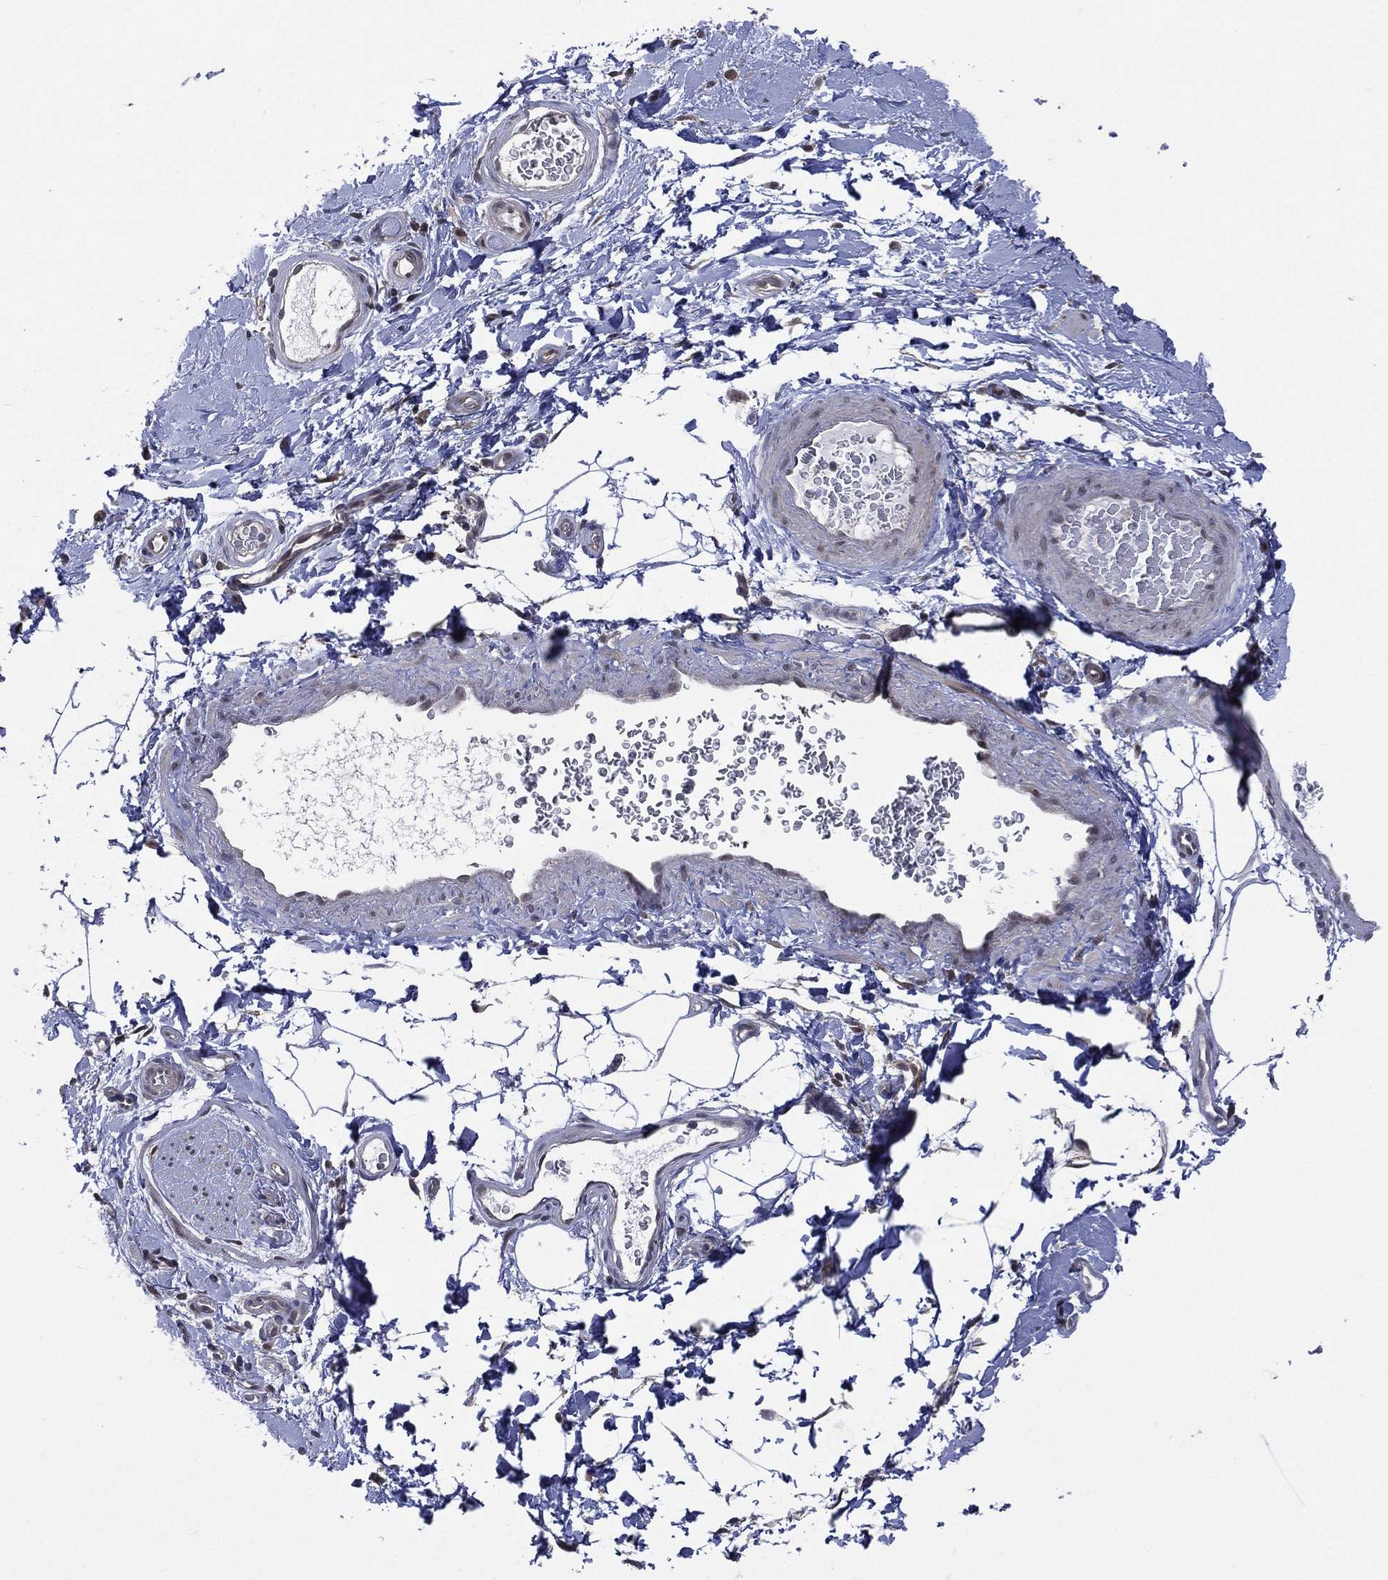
{"staining": {"intensity": "negative", "quantity": "none", "location": "none"}, "tissue": "adipose tissue", "cell_type": "Adipocytes", "image_type": "normal", "snomed": [{"axis": "morphology", "description": "Normal tissue, NOS"}, {"axis": "topography", "description": "Soft tissue"}, {"axis": "topography", "description": "Vascular tissue"}], "caption": "A micrograph of adipose tissue stained for a protein shows no brown staining in adipocytes. (DAB IHC visualized using brightfield microscopy, high magnification).", "gene": "MTAP", "patient": {"sex": "male", "age": 41}}